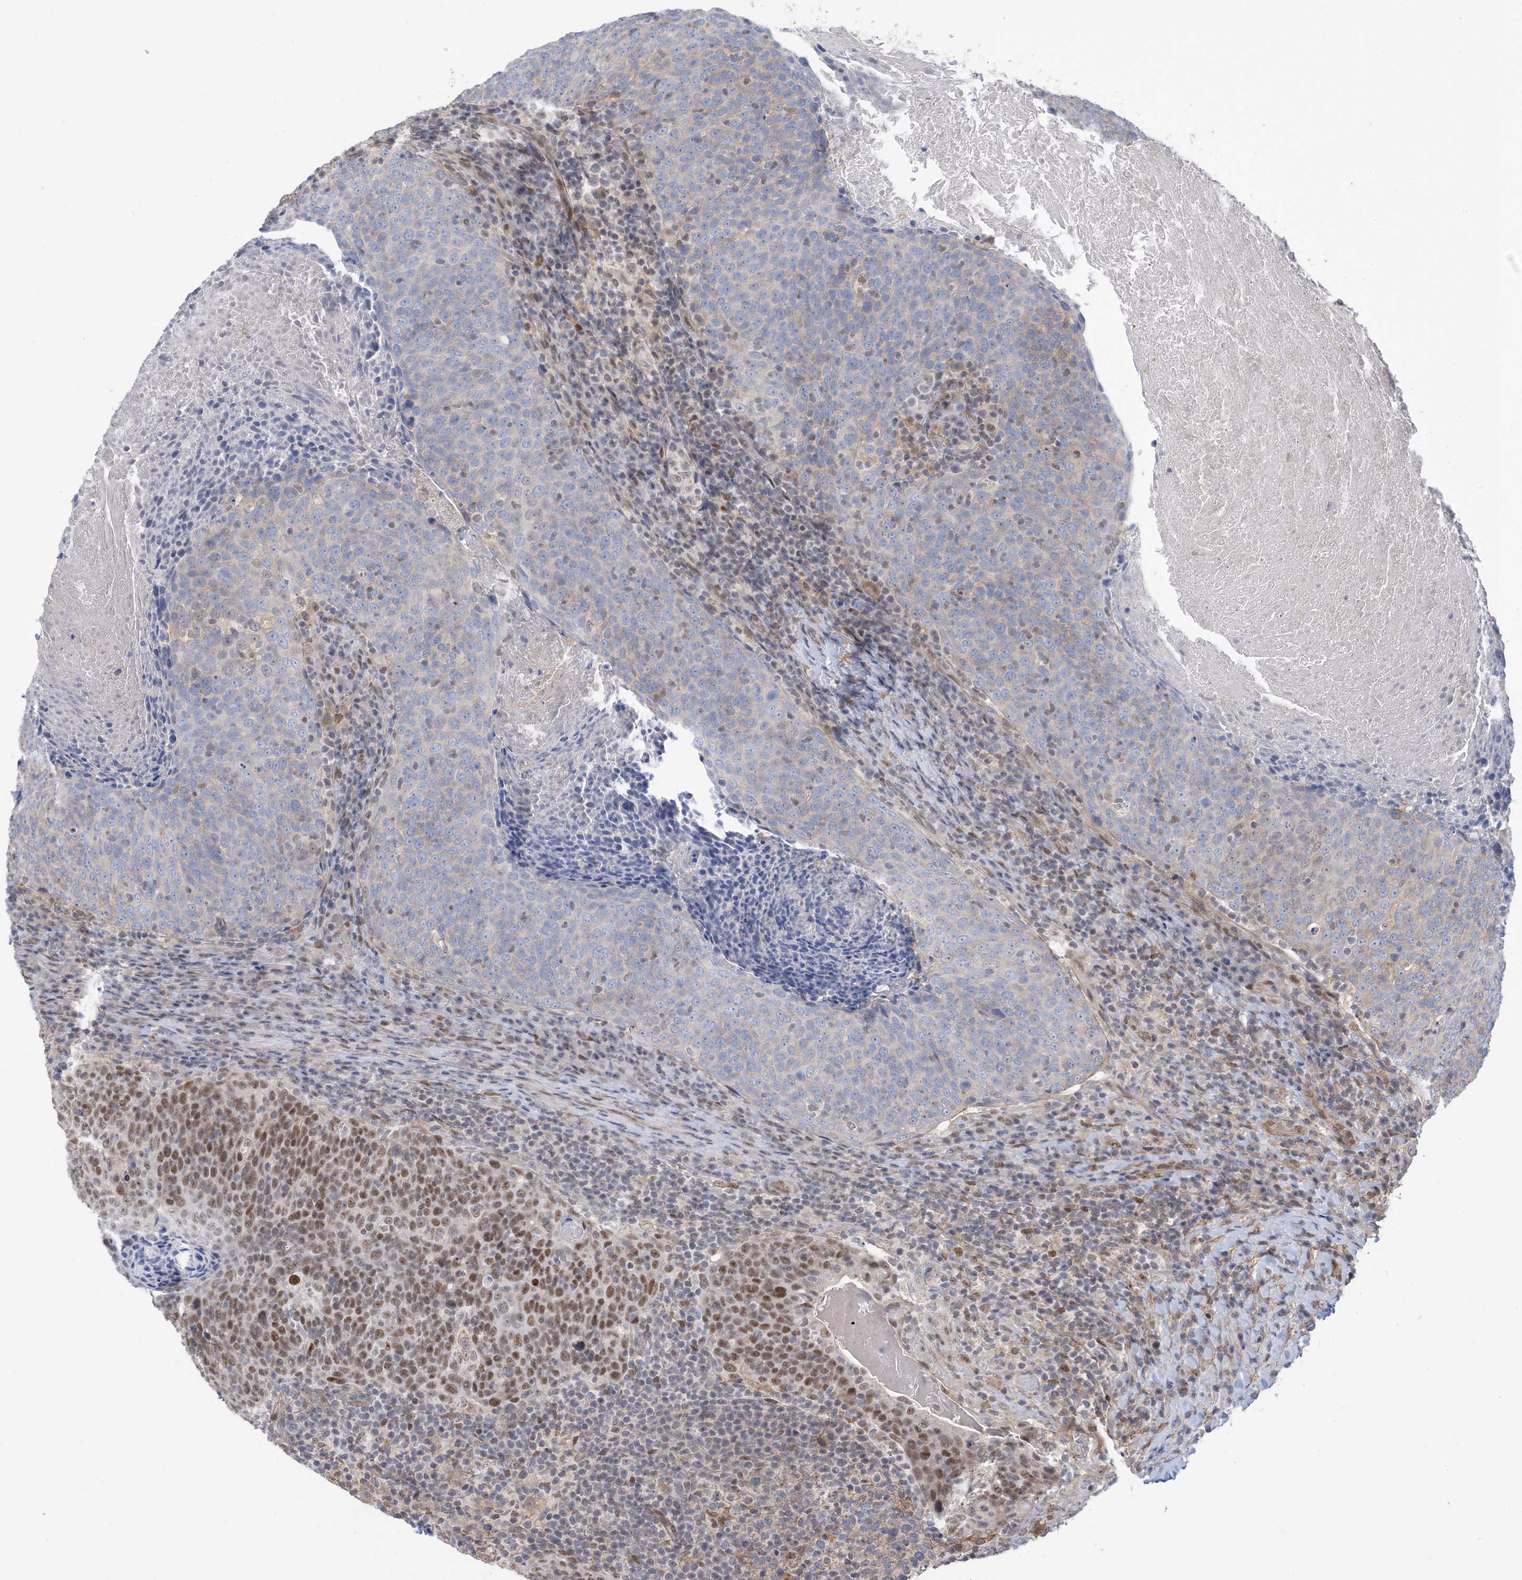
{"staining": {"intensity": "moderate", "quantity": "25%-75%", "location": "nuclear"}, "tissue": "head and neck cancer", "cell_type": "Tumor cells", "image_type": "cancer", "snomed": [{"axis": "morphology", "description": "Squamous cell carcinoma, NOS"}, {"axis": "morphology", "description": "Squamous cell carcinoma, metastatic, NOS"}, {"axis": "topography", "description": "Lymph node"}, {"axis": "topography", "description": "Head-Neck"}], "caption": "This image shows head and neck squamous cell carcinoma stained with immunohistochemistry (IHC) to label a protein in brown. The nuclear of tumor cells show moderate positivity for the protein. Nuclei are counter-stained blue.", "gene": "ZNF8", "patient": {"sex": "male", "age": 62}}